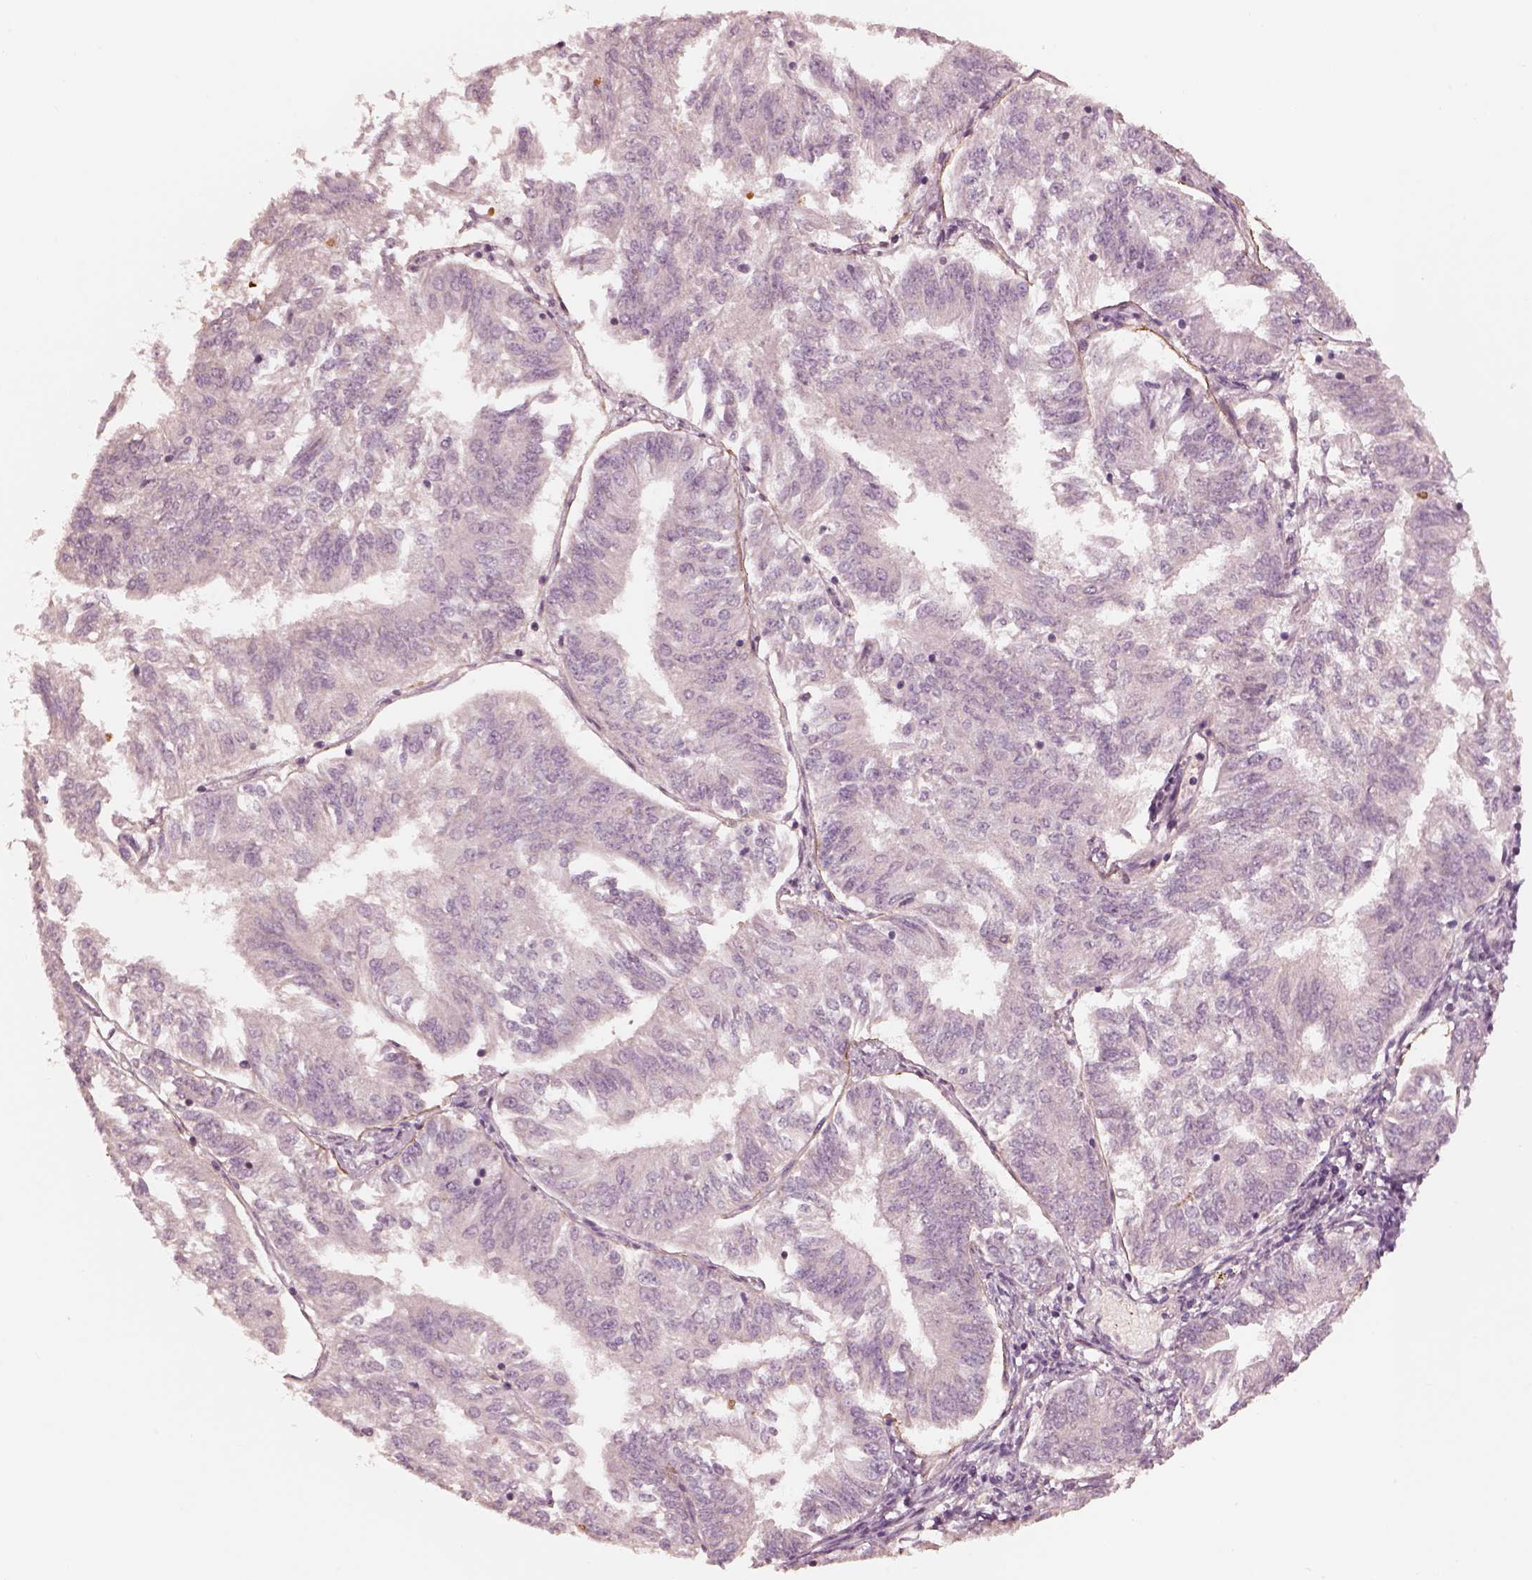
{"staining": {"intensity": "negative", "quantity": "none", "location": "none"}, "tissue": "endometrial cancer", "cell_type": "Tumor cells", "image_type": "cancer", "snomed": [{"axis": "morphology", "description": "Adenocarcinoma, NOS"}, {"axis": "topography", "description": "Endometrium"}], "caption": "Protein analysis of adenocarcinoma (endometrial) exhibits no significant expression in tumor cells.", "gene": "ANKLE1", "patient": {"sex": "female", "age": 58}}